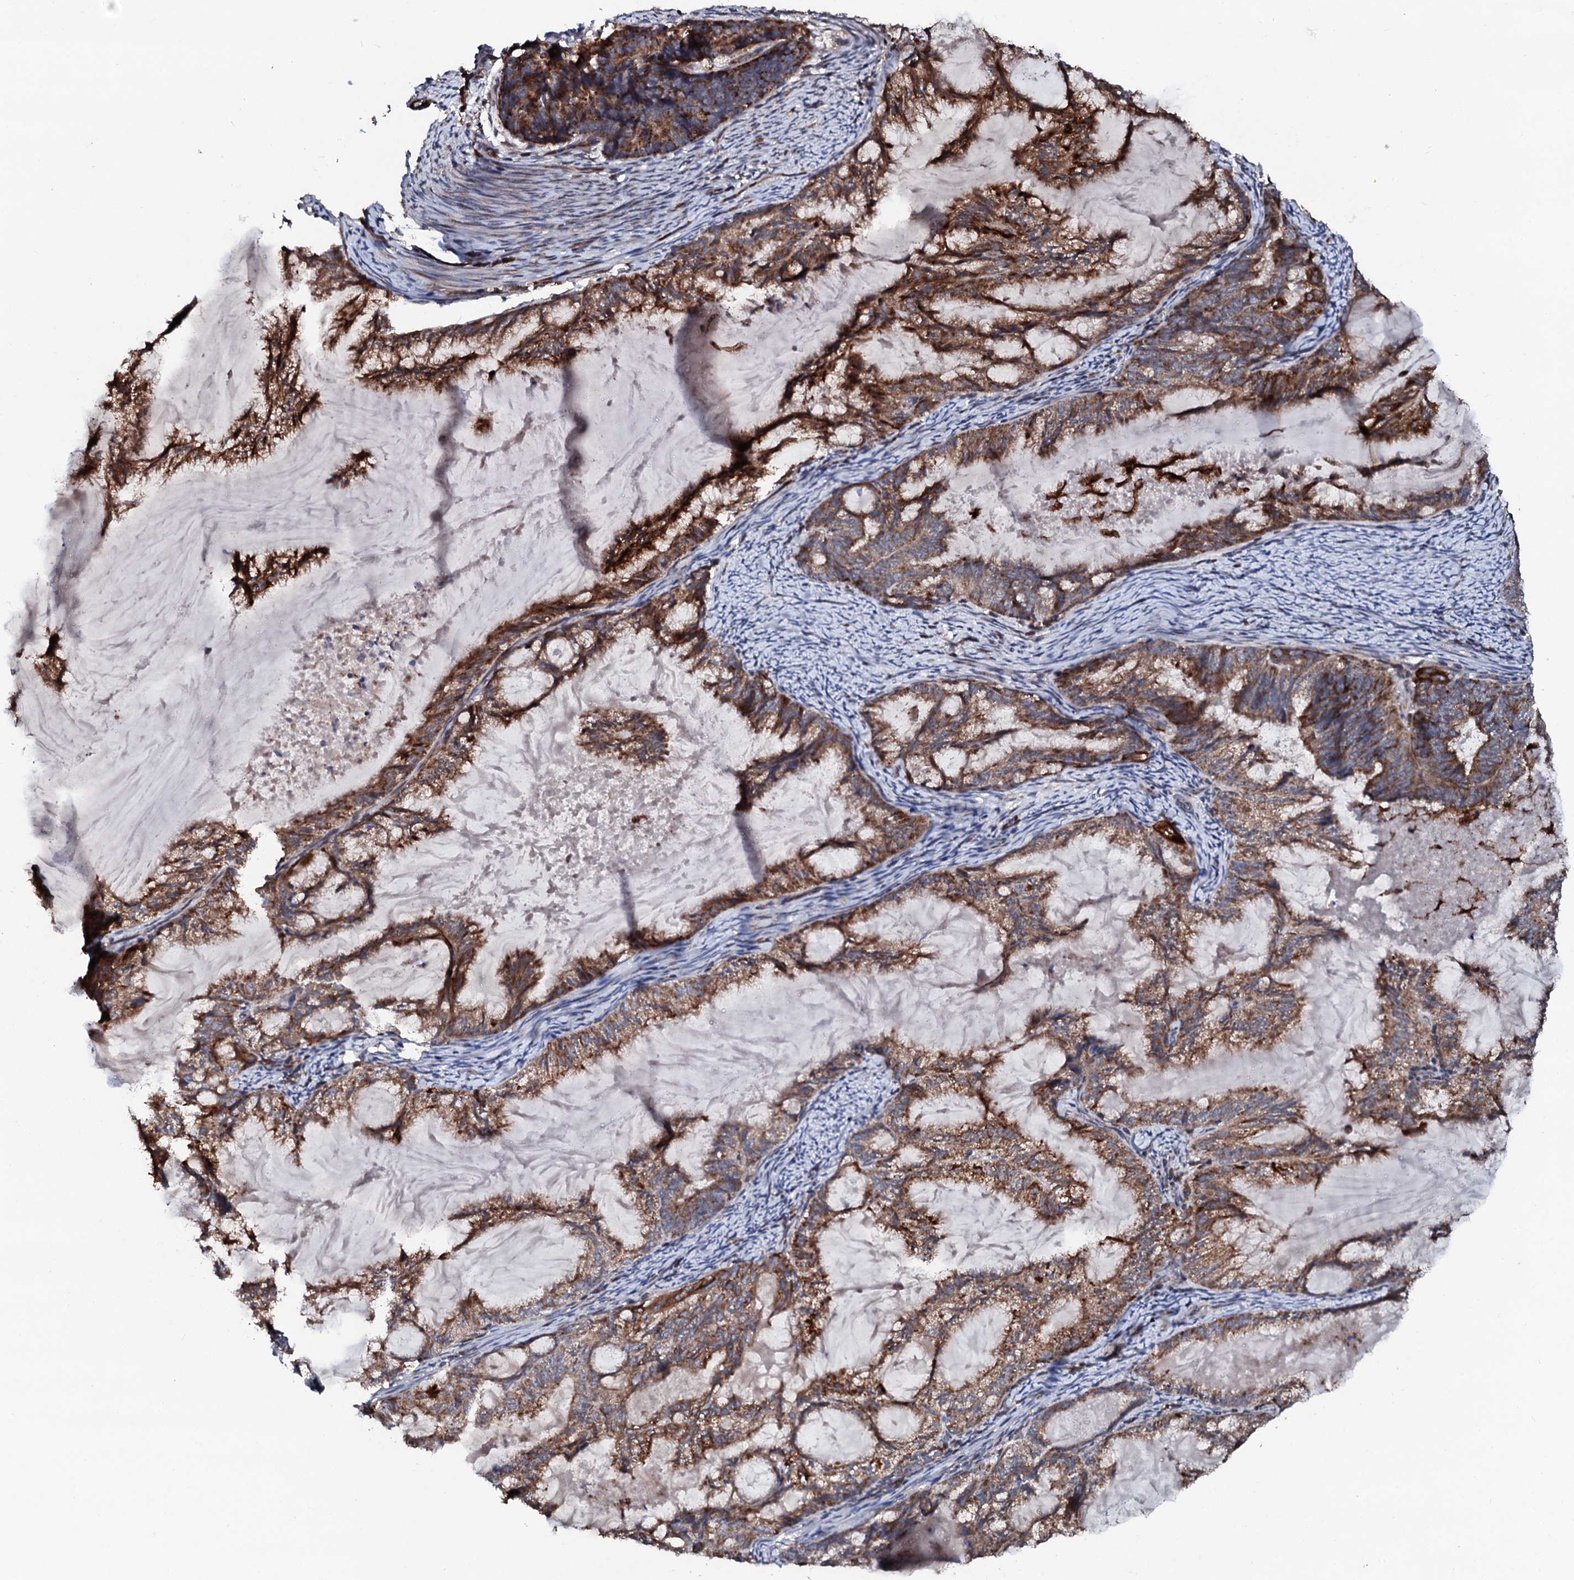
{"staining": {"intensity": "moderate", "quantity": ">75%", "location": "cytoplasmic/membranous"}, "tissue": "endometrial cancer", "cell_type": "Tumor cells", "image_type": "cancer", "snomed": [{"axis": "morphology", "description": "Adenocarcinoma, NOS"}, {"axis": "topography", "description": "Endometrium"}], "caption": "IHC image of human endometrial cancer stained for a protein (brown), which shows medium levels of moderate cytoplasmic/membranous positivity in approximately >75% of tumor cells.", "gene": "SDHAF2", "patient": {"sex": "female", "age": 86}}